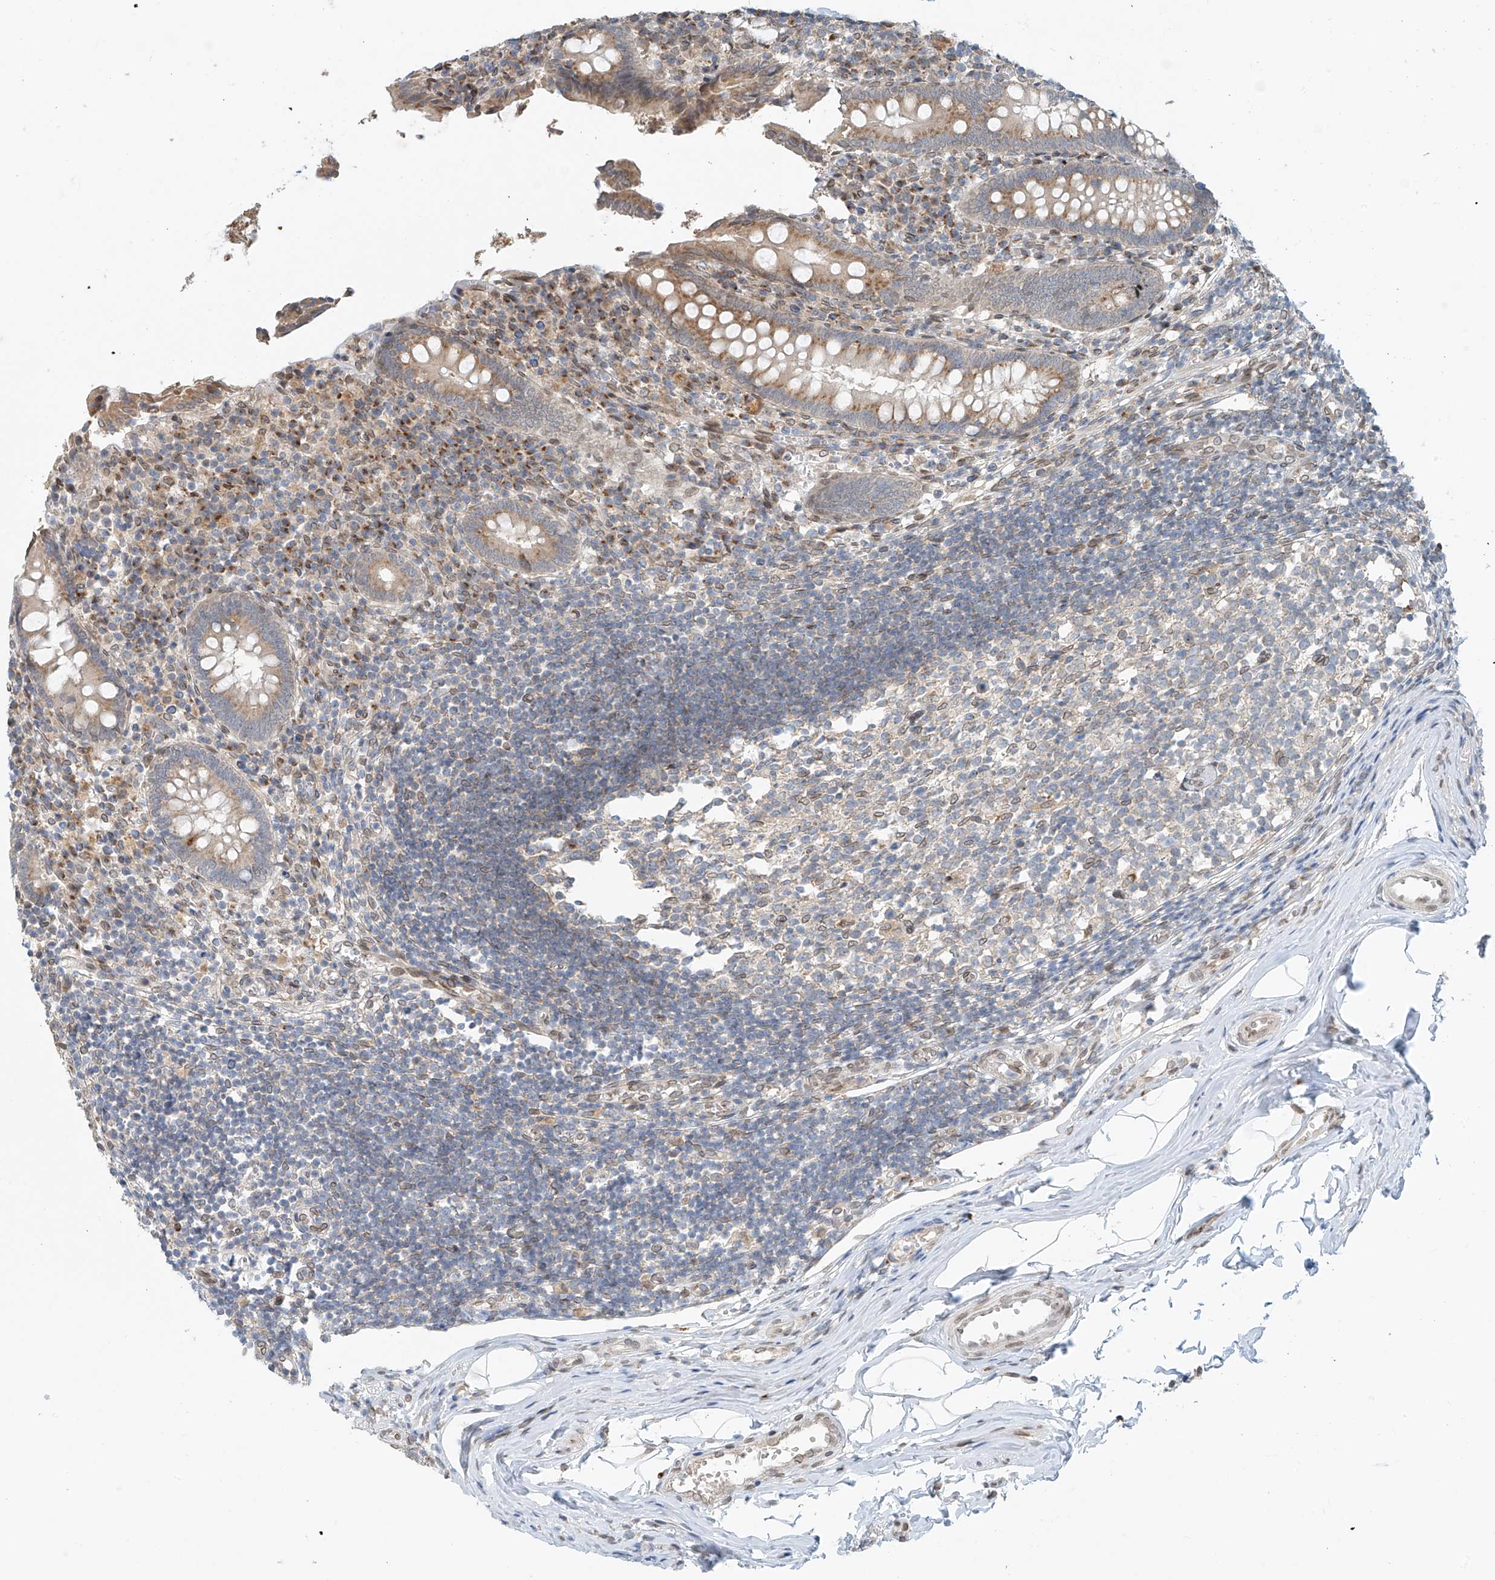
{"staining": {"intensity": "weak", "quantity": ">75%", "location": "cytoplasmic/membranous"}, "tissue": "appendix", "cell_type": "Glandular cells", "image_type": "normal", "snomed": [{"axis": "morphology", "description": "Normal tissue, NOS"}, {"axis": "topography", "description": "Appendix"}], "caption": "Appendix stained with DAB immunohistochemistry (IHC) reveals low levels of weak cytoplasmic/membranous expression in about >75% of glandular cells. Nuclei are stained in blue.", "gene": "STARD9", "patient": {"sex": "female", "age": 17}}